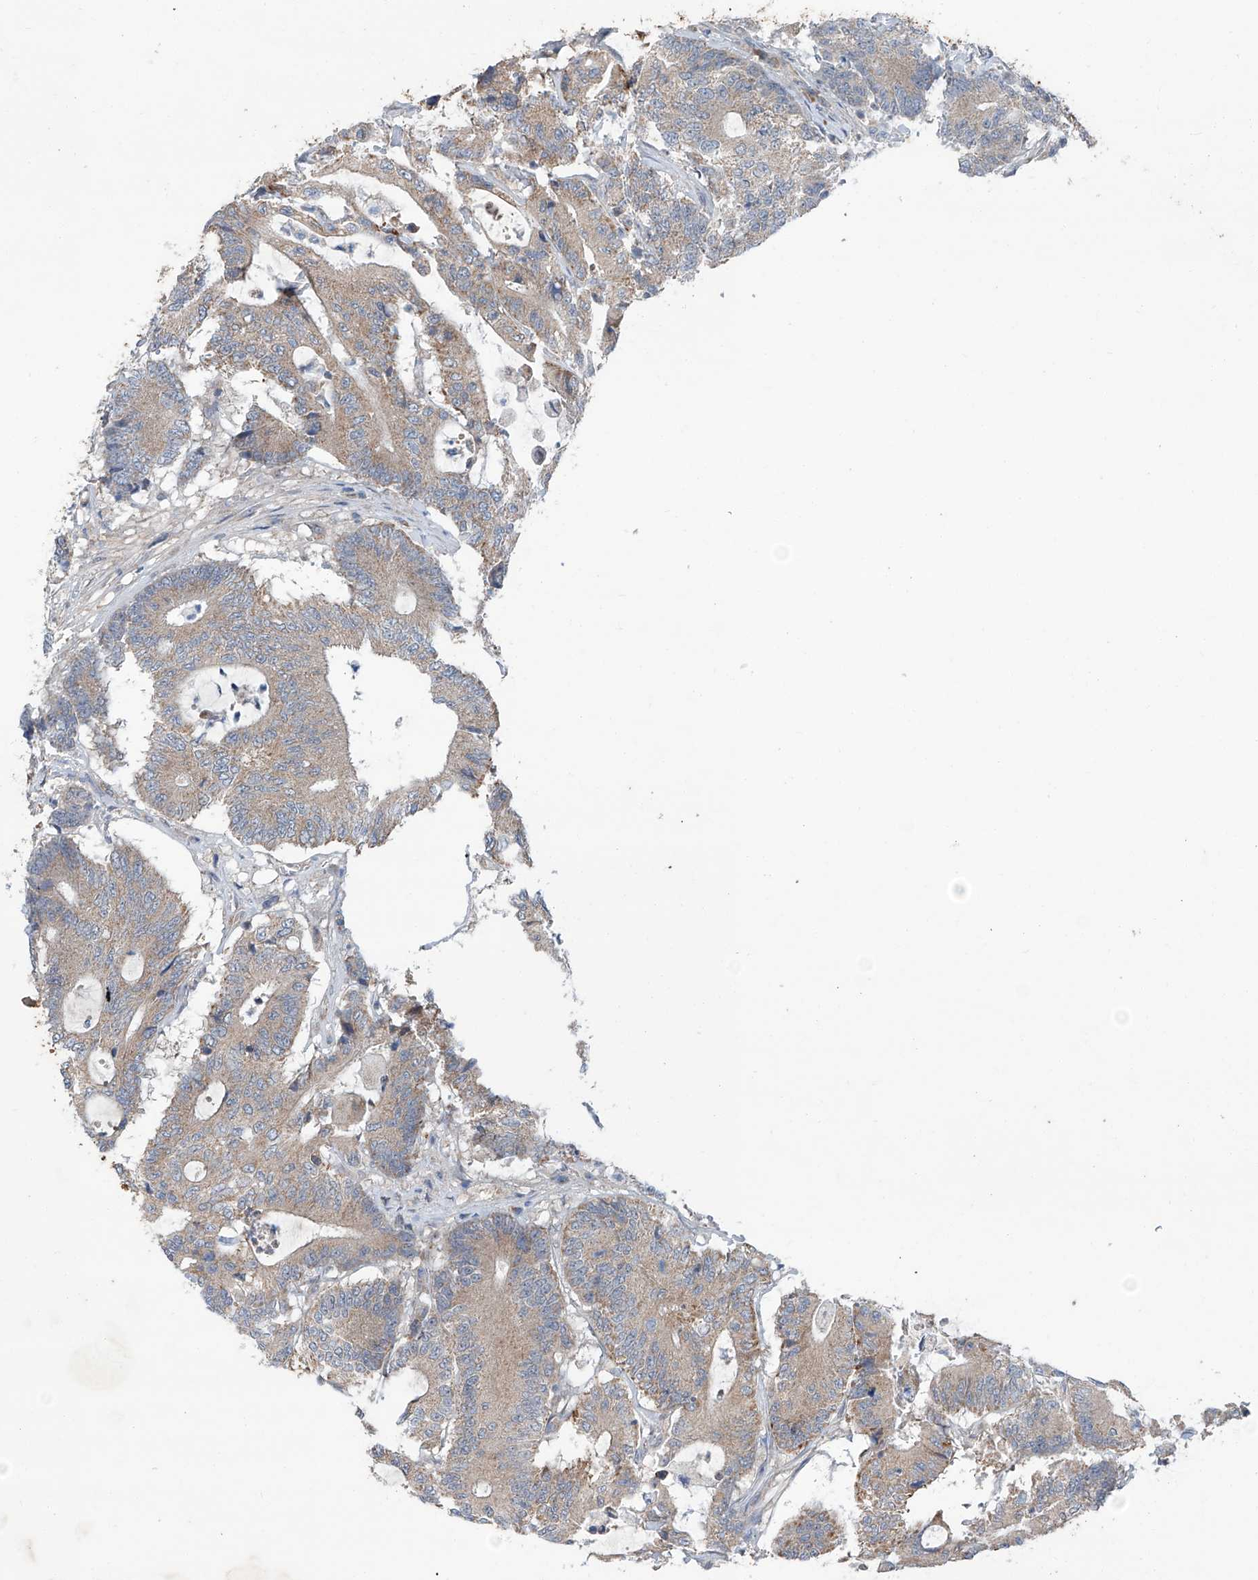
{"staining": {"intensity": "weak", "quantity": "25%-75%", "location": "cytoplasmic/membranous"}, "tissue": "colorectal cancer", "cell_type": "Tumor cells", "image_type": "cancer", "snomed": [{"axis": "morphology", "description": "Adenocarcinoma, NOS"}, {"axis": "topography", "description": "Colon"}], "caption": "Immunohistochemical staining of human colorectal cancer reveals low levels of weak cytoplasmic/membranous protein expression in approximately 25%-75% of tumor cells.", "gene": "SIX4", "patient": {"sex": "female", "age": 84}}